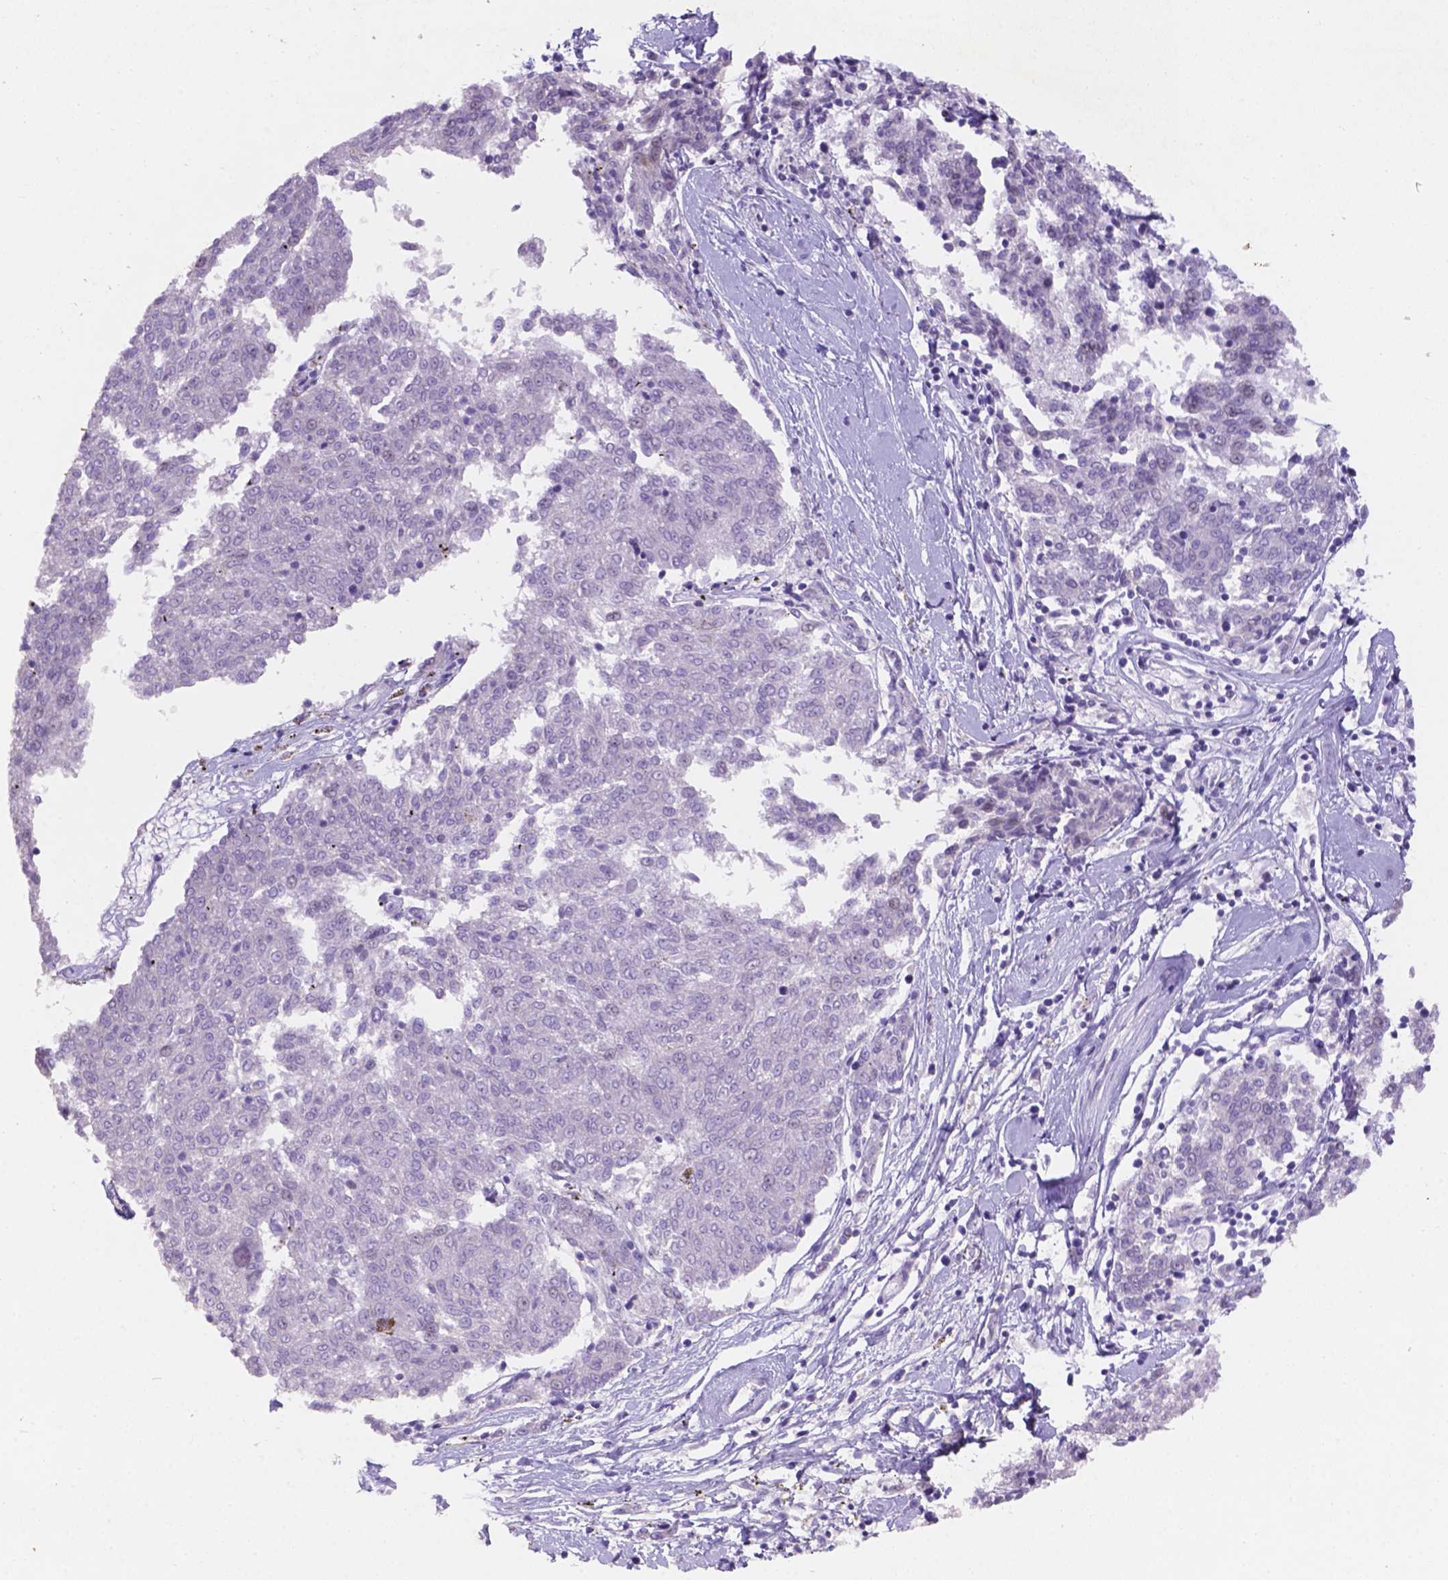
{"staining": {"intensity": "negative", "quantity": "none", "location": "none"}, "tissue": "melanoma", "cell_type": "Tumor cells", "image_type": "cancer", "snomed": [{"axis": "morphology", "description": "Malignant melanoma, NOS"}, {"axis": "topography", "description": "Skin"}], "caption": "Immunohistochemistry (IHC) micrograph of human malignant melanoma stained for a protein (brown), which reveals no expression in tumor cells. (Brightfield microscopy of DAB IHC at high magnification).", "gene": "DMWD", "patient": {"sex": "female", "age": 72}}